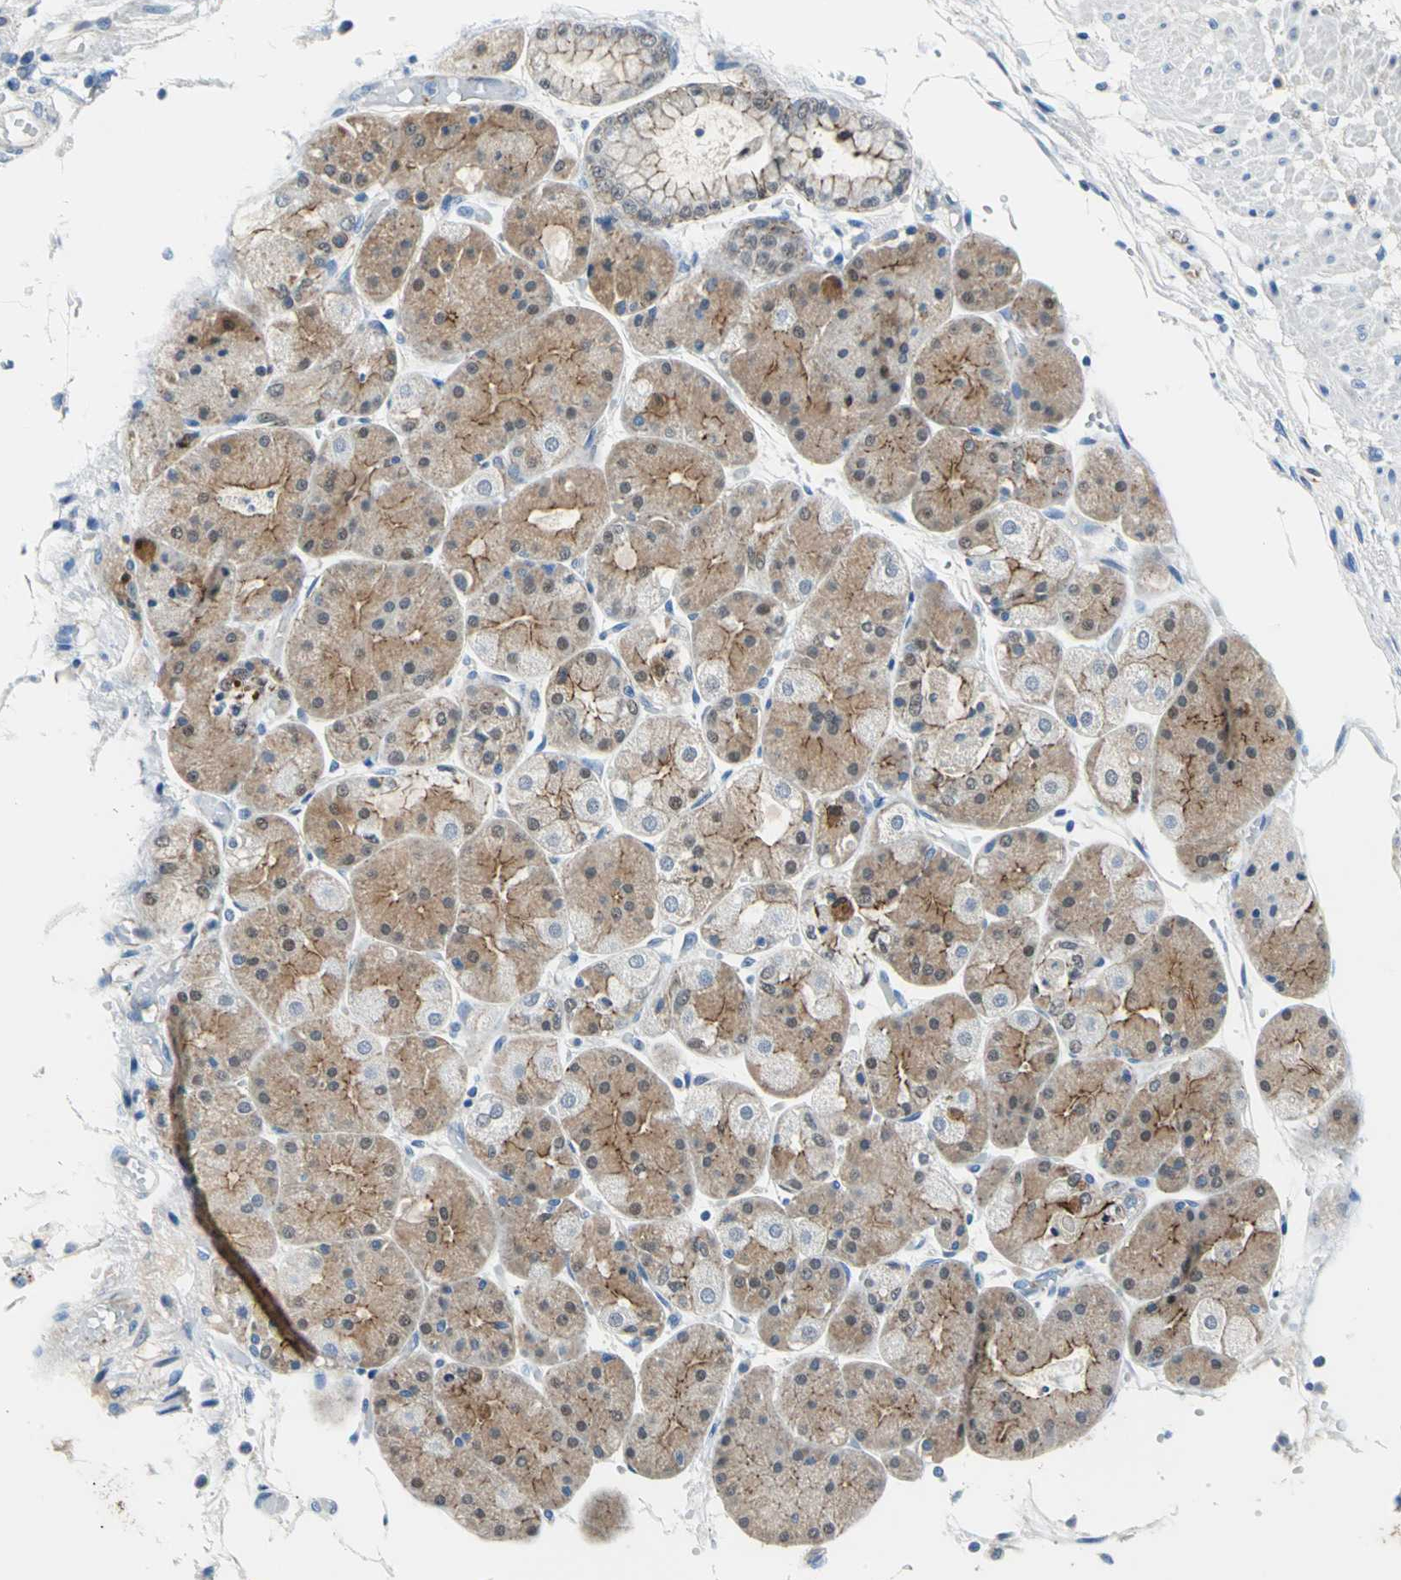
{"staining": {"intensity": "moderate", "quantity": "25%-75%", "location": "cytoplasmic/membranous"}, "tissue": "stomach", "cell_type": "Glandular cells", "image_type": "normal", "snomed": [{"axis": "morphology", "description": "Normal tissue, NOS"}, {"axis": "topography", "description": "Stomach, upper"}], "caption": "Brown immunohistochemical staining in benign human stomach exhibits moderate cytoplasmic/membranous staining in about 25%-75% of glandular cells. (brown staining indicates protein expression, while blue staining denotes nuclei).", "gene": "ENSG00000285130", "patient": {"sex": "male", "age": 72}}